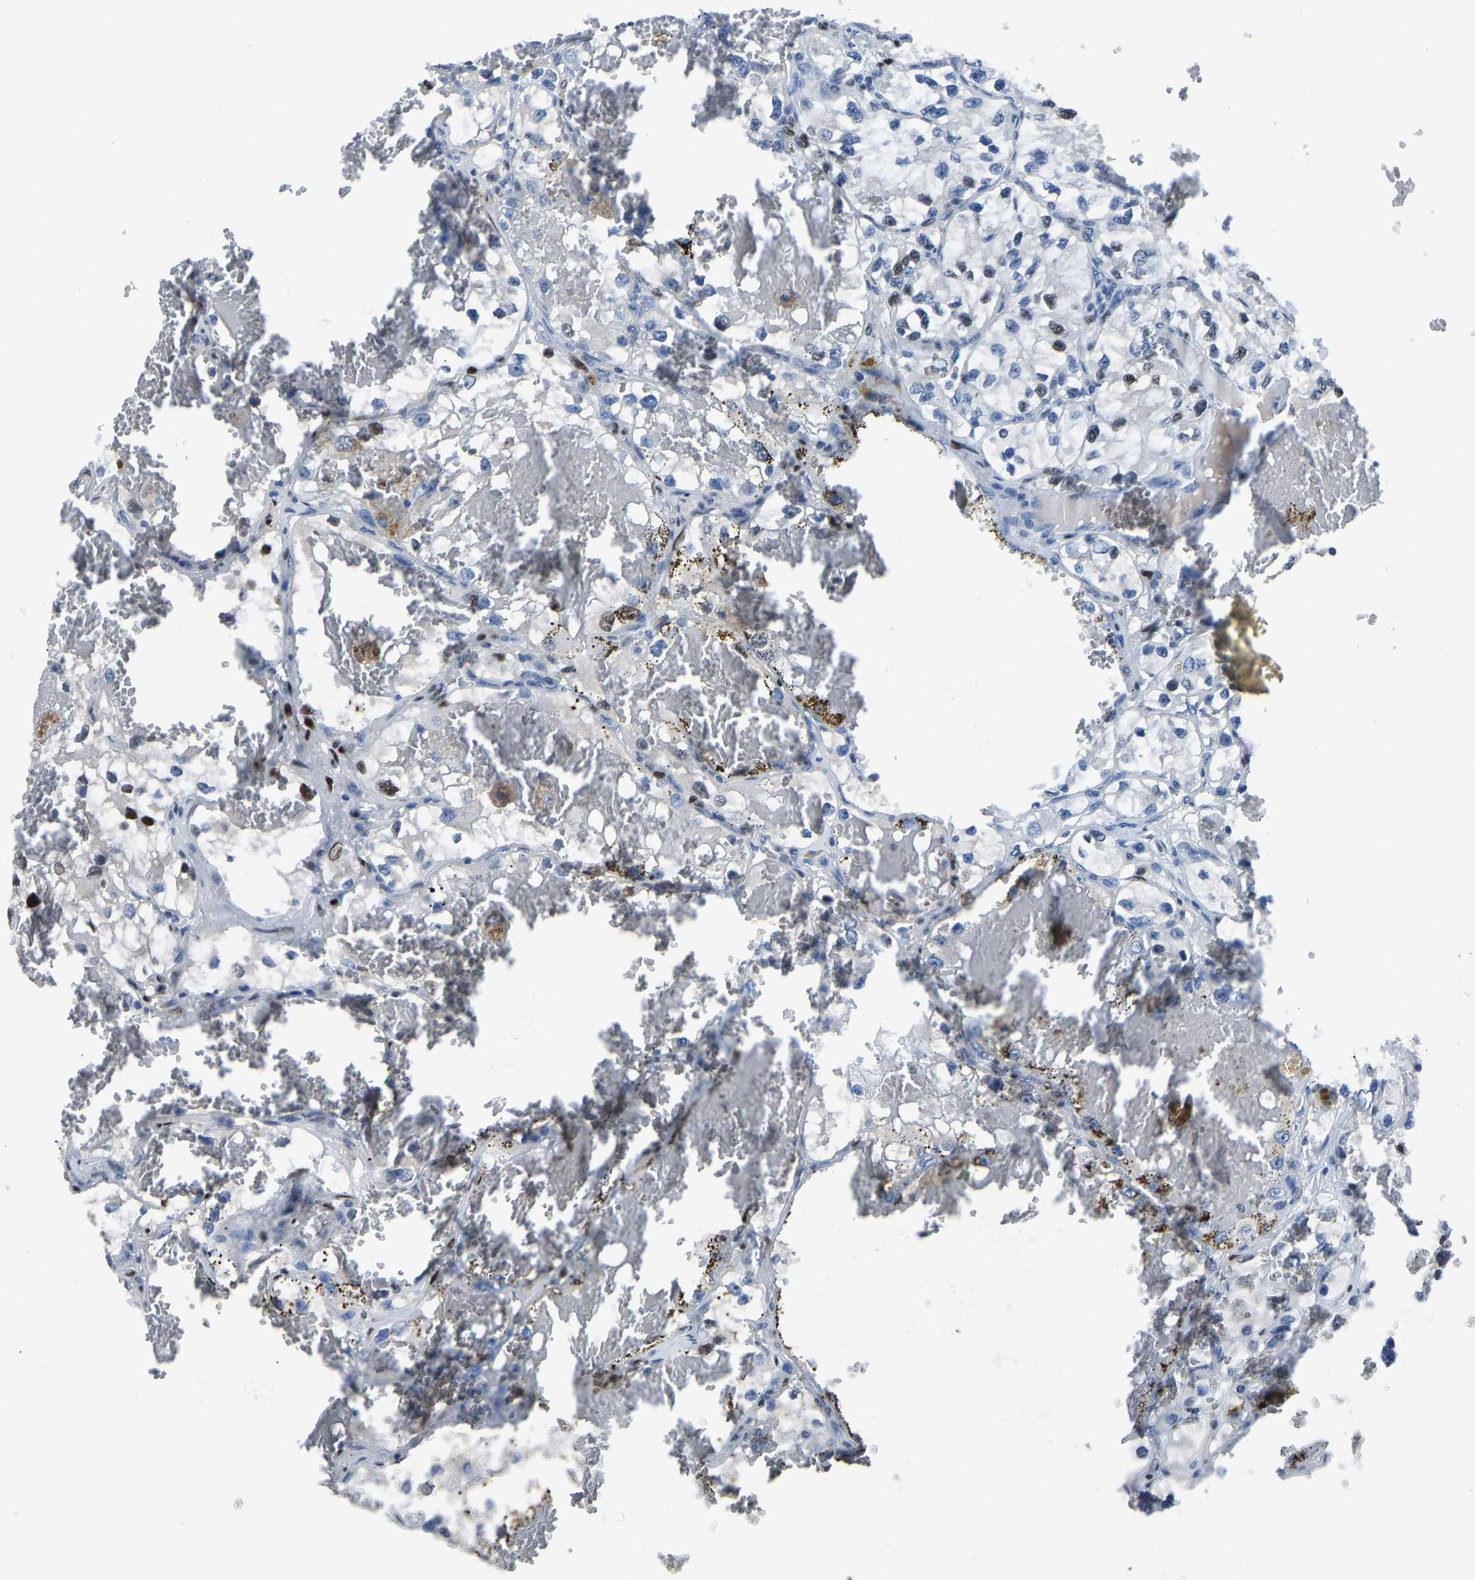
{"staining": {"intensity": "weak", "quantity": "<25%", "location": "nuclear"}, "tissue": "renal cancer", "cell_type": "Tumor cells", "image_type": "cancer", "snomed": [{"axis": "morphology", "description": "Adenocarcinoma, NOS"}, {"axis": "topography", "description": "Kidney"}], "caption": "Human renal adenocarcinoma stained for a protein using immunohistochemistry (IHC) demonstrates no staining in tumor cells.", "gene": "EGR1", "patient": {"sex": "female", "age": 57}}